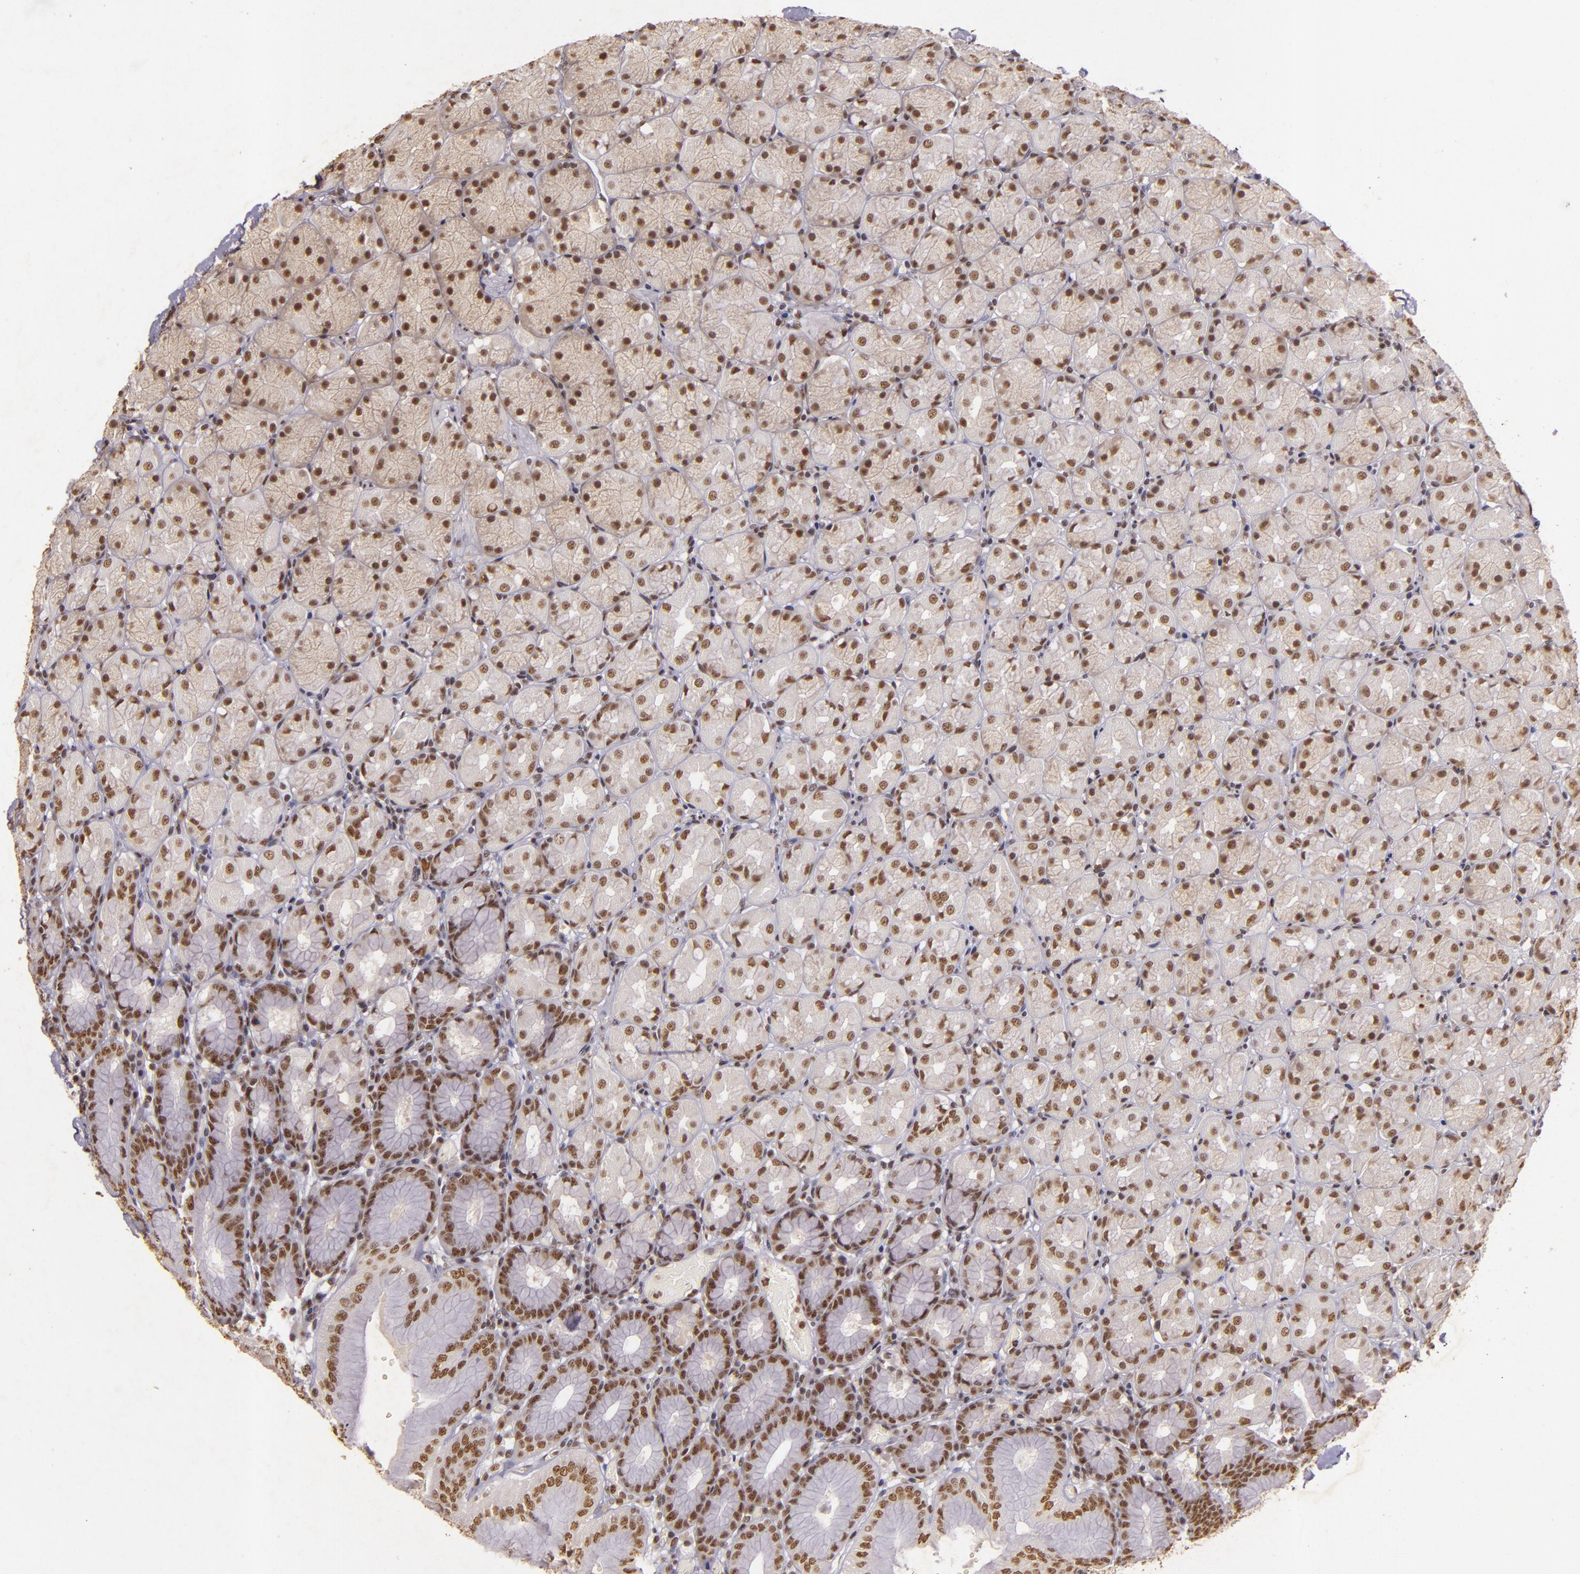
{"staining": {"intensity": "moderate", "quantity": ">75%", "location": "nuclear"}, "tissue": "stomach", "cell_type": "Glandular cells", "image_type": "normal", "snomed": [{"axis": "morphology", "description": "Normal tissue, NOS"}, {"axis": "topography", "description": "Stomach, upper"}, {"axis": "topography", "description": "Stomach"}], "caption": "A brown stain labels moderate nuclear positivity of a protein in glandular cells of unremarkable human stomach.", "gene": "CBX3", "patient": {"sex": "male", "age": 76}}